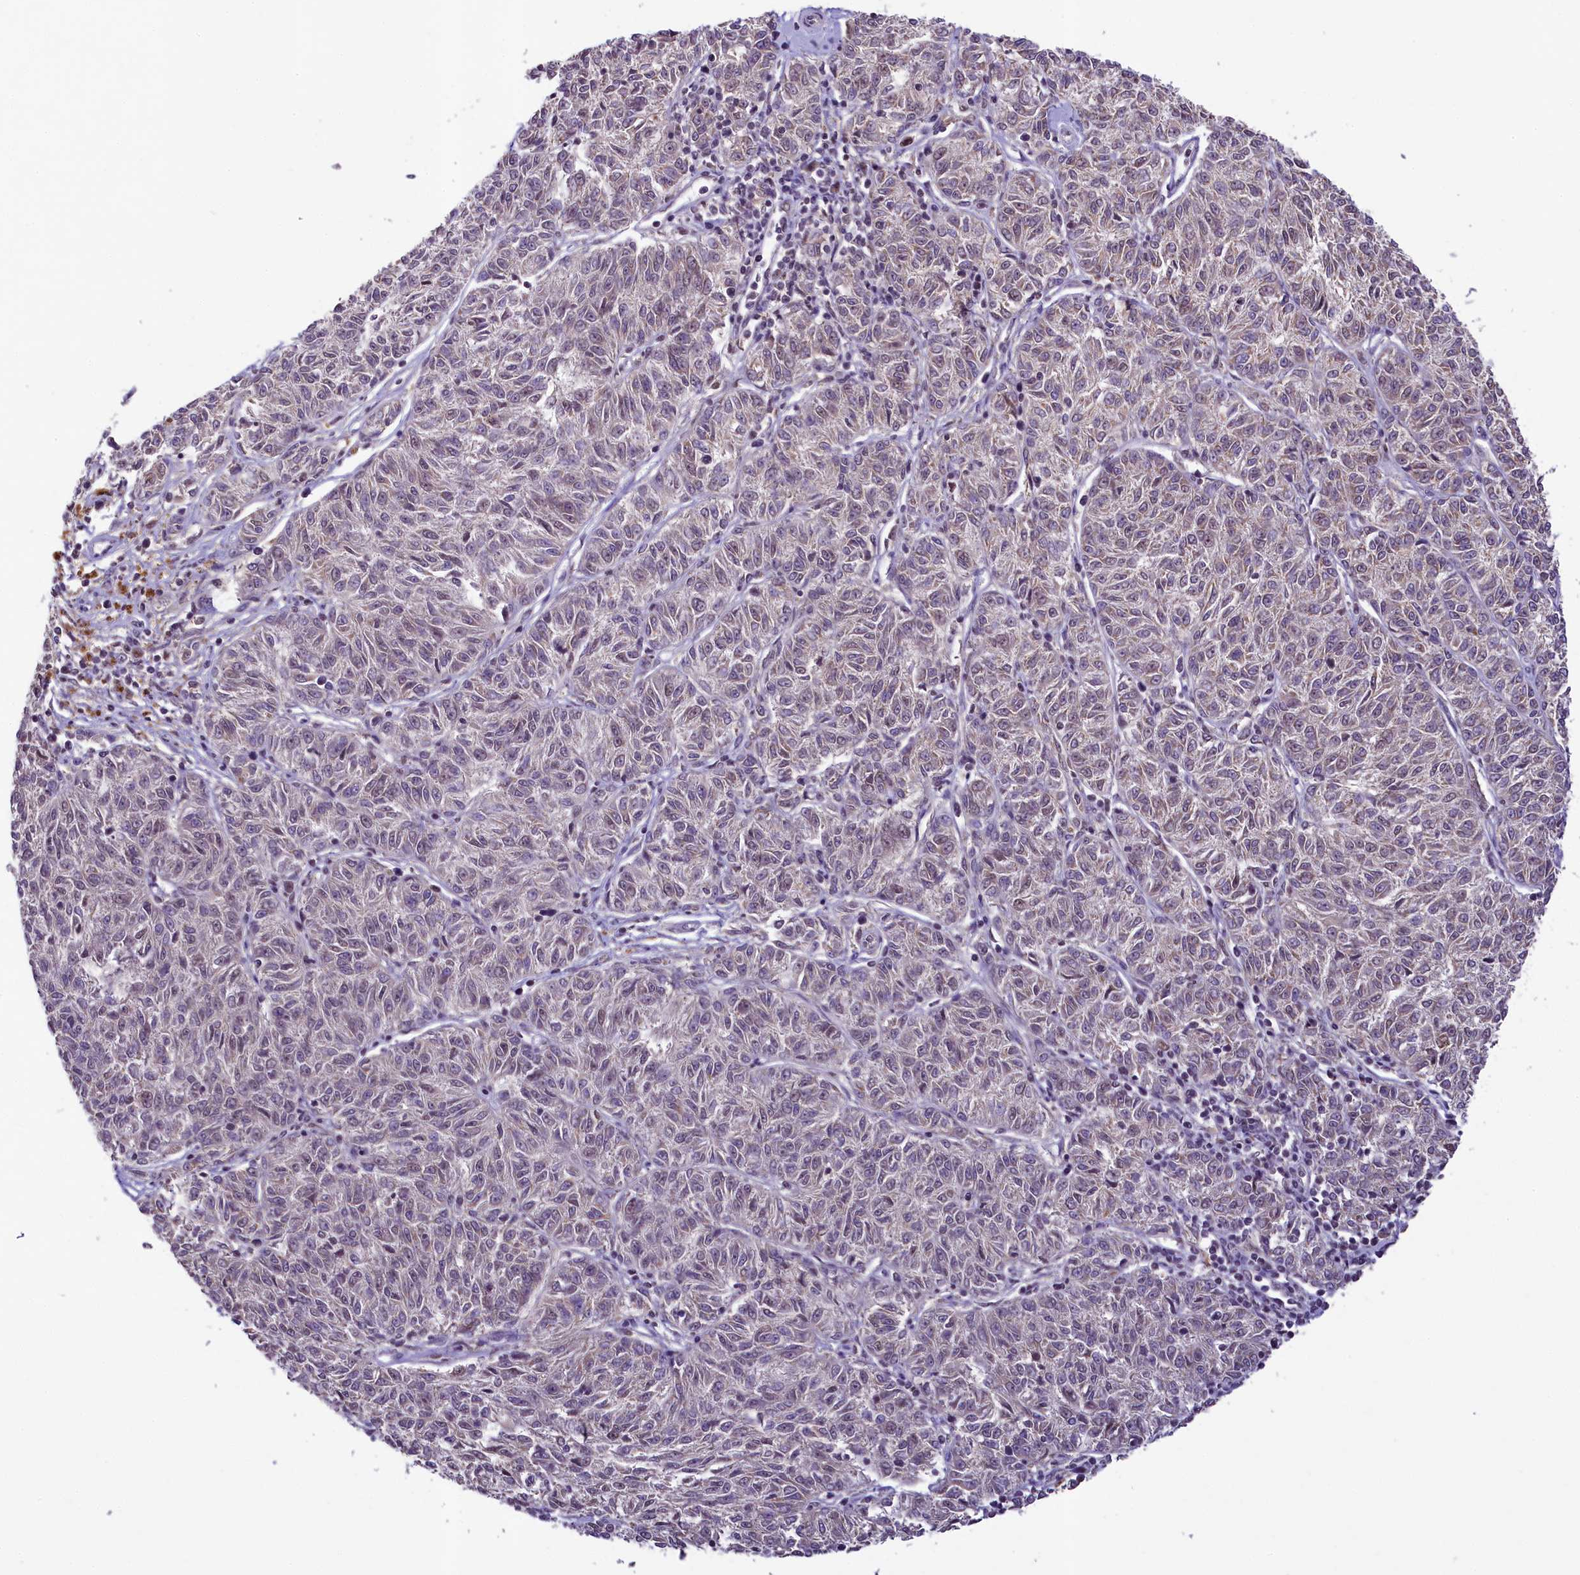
{"staining": {"intensity": "weak", "quantity": "<25%", "location": "cytoplasmic/membranous,nuclear"}, "tissue": "melanoma", "cell_type": "Tumor cells", "image_type": "cancer", "snomed": [{"axis": "morphology", "description": "Malignant melanoma, NOS"}, {"axis": "topography", "description": "Skin"}], "caption": "Immunohistochemical staining of melanoma shows no significant positivity in tumor cells.", "gene": "PAF1", "patient": {"sex": "female", "age": 72}}